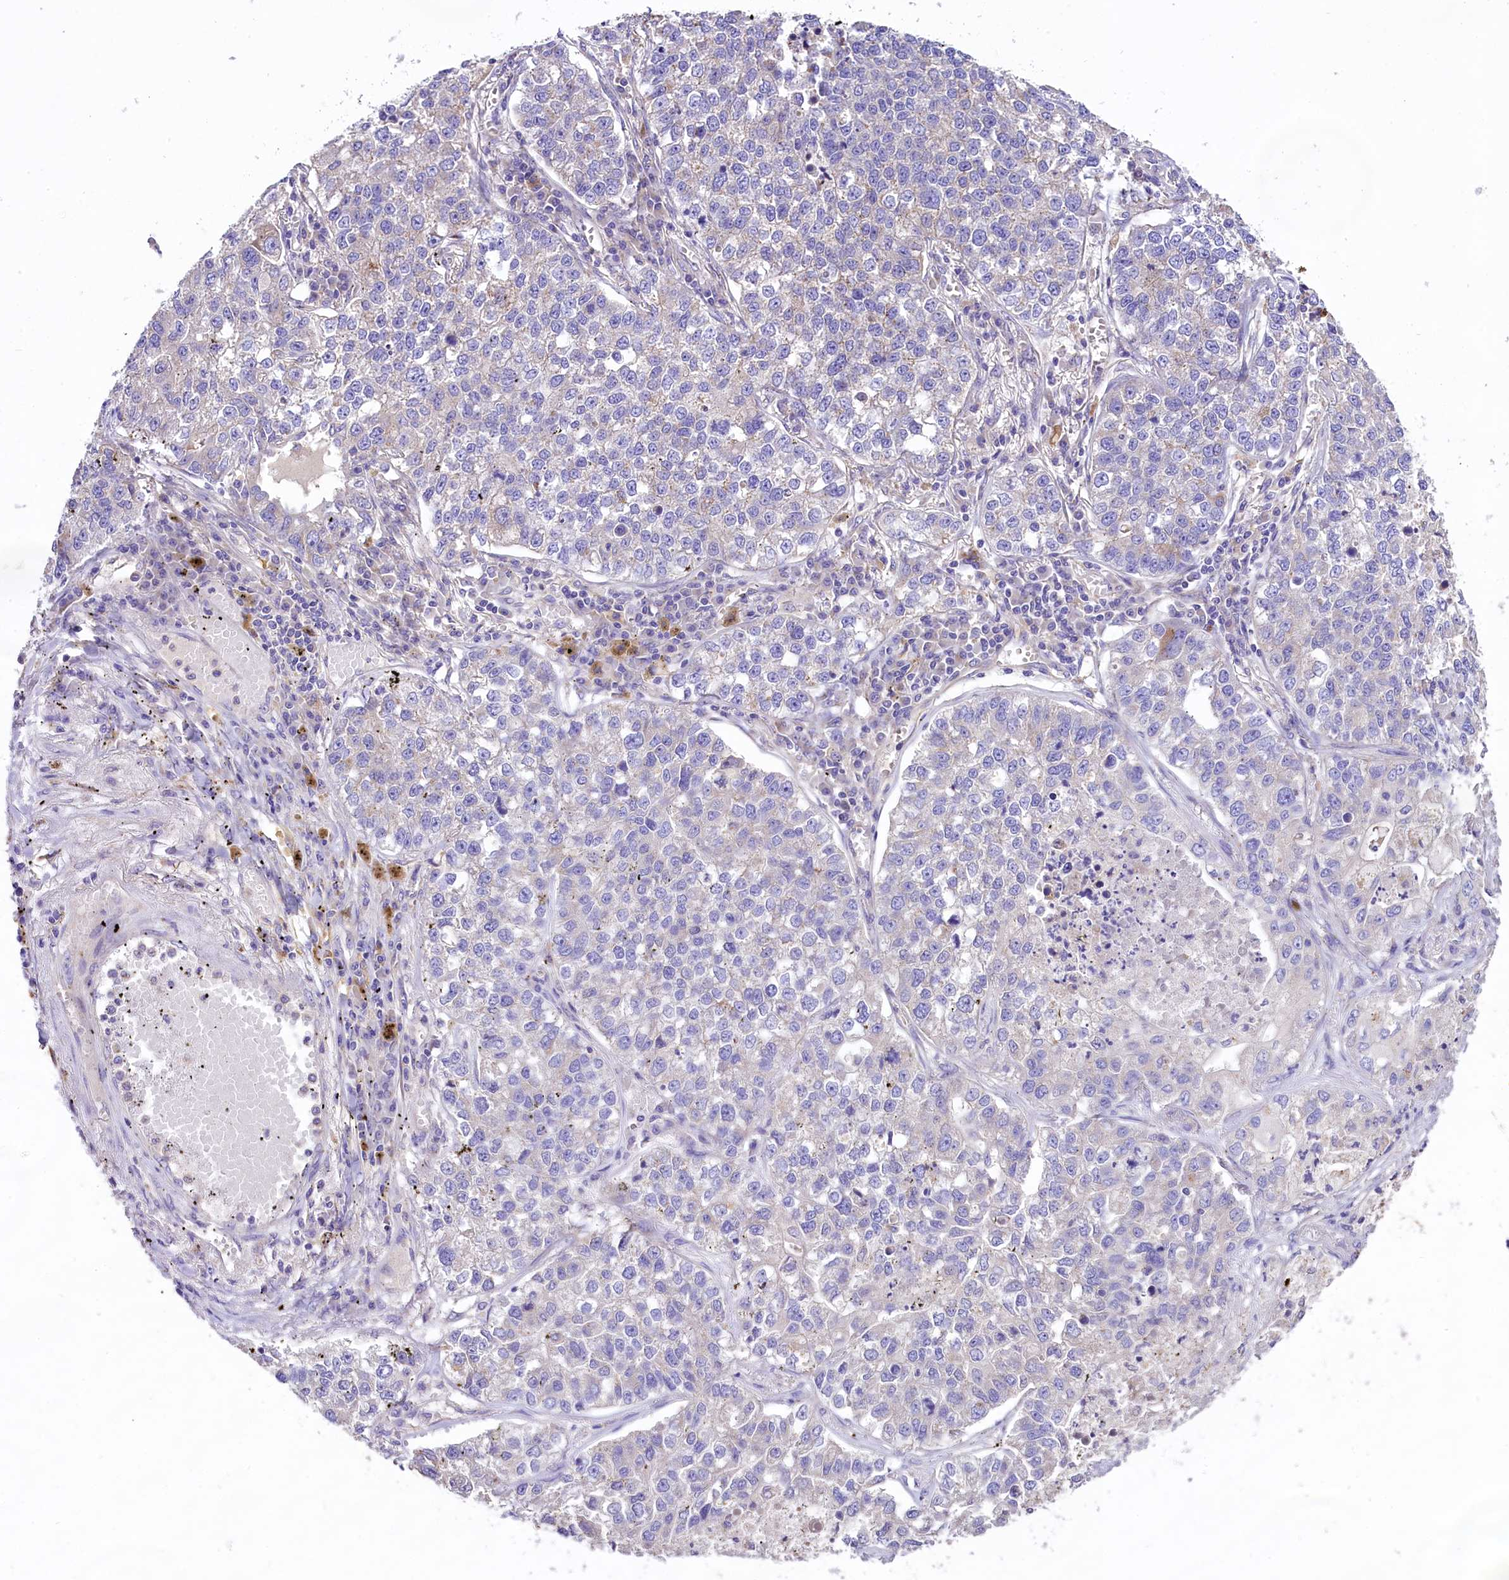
{"staining": {"intensity": "negative", "quantity": "none", "location": "none"}, "tissue": "lung cancer", "cell_type": "Tumor cells", "image_type": "cancer", "snomed": [{"axis": "morphology", "description": "Adenocarcinoma, NOS"}, {"axis": "topography", "description": "Lung"}], "caption": "Tumor cells are negative for brown protein staining in adenocarcinoma (lung).", "gene": "PEMT", "patient": {"sex": "male", "age": 49}}